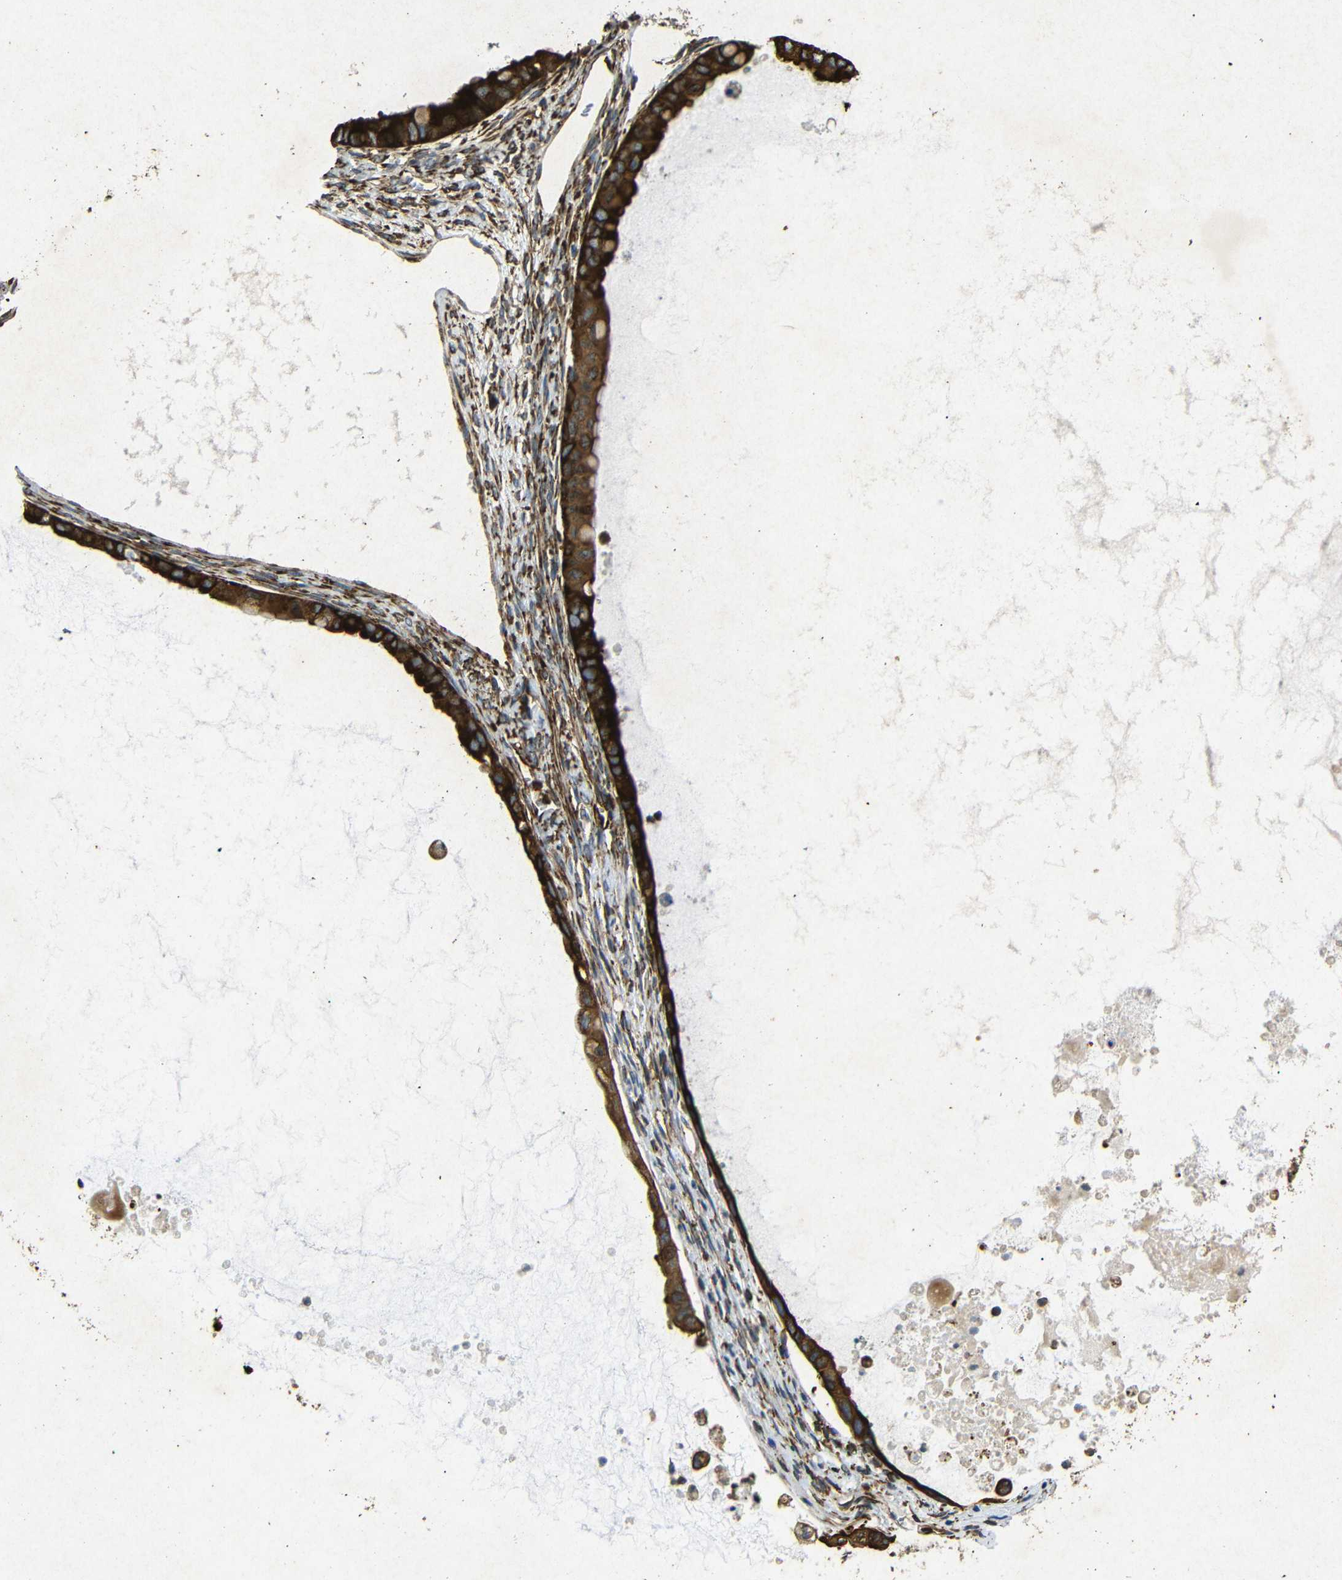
{"staining": {"intensity": "strong", "quantity": ">75%", "location": "cytoplasmic/membranous"}, "tissue": "ovarian cancer", "cell_type": "Tumor cells", "image_type": "cancer", "snomed": [{"axis": "morphology", "description": "Cystadenocarcinoma, mucinous, NOS"}, {"axis": "topography", "description": "Ovary"}], "caption": "This micrograph demonstrates immunohistochemistry staining of mucinous cystadenocarcinoma (ovarian), with high strong cytoplasmic/membranous staining in about >75% of tumor cells.", "gene": "BTF3", "patient": {"sex": "female", "age": 80}}